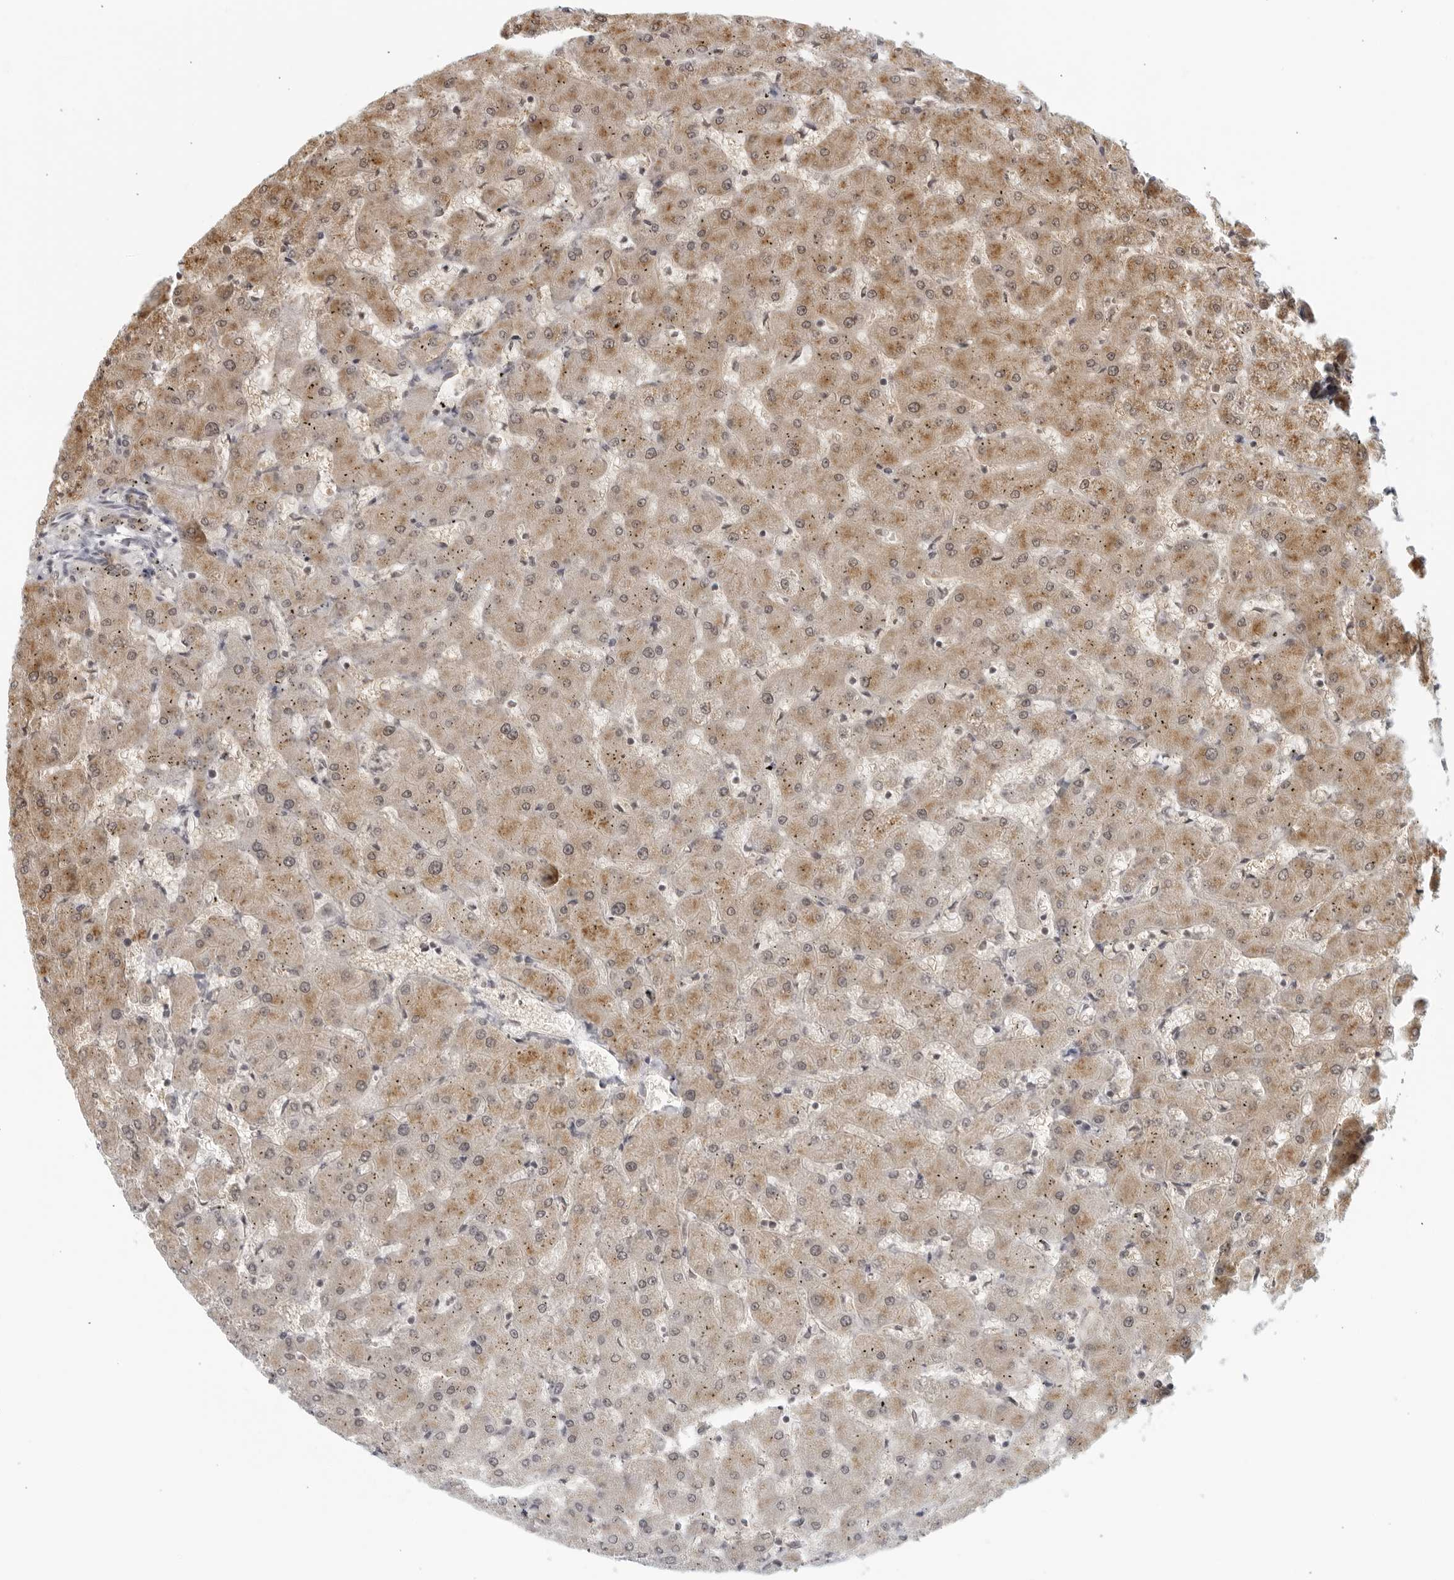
{"staining": {"intensity": "weak", "quantity": "<25%", "location": "cytoplasmic/membranous"}, "tissue": "liver", "cell_type": "Cholangiocytes", "image_type": "normal", "snomed": [{"axis": "morphology", "description": "Normal tissue, NOS"}, {"axis": "topography", "description": "Liver"}], "caption": "Liver was stained to show a protein in brown. There is no significant expression in cholangiocytes.", "gene": "RAB11FIP3", "patient": {"sex": "female", "age": 63}}